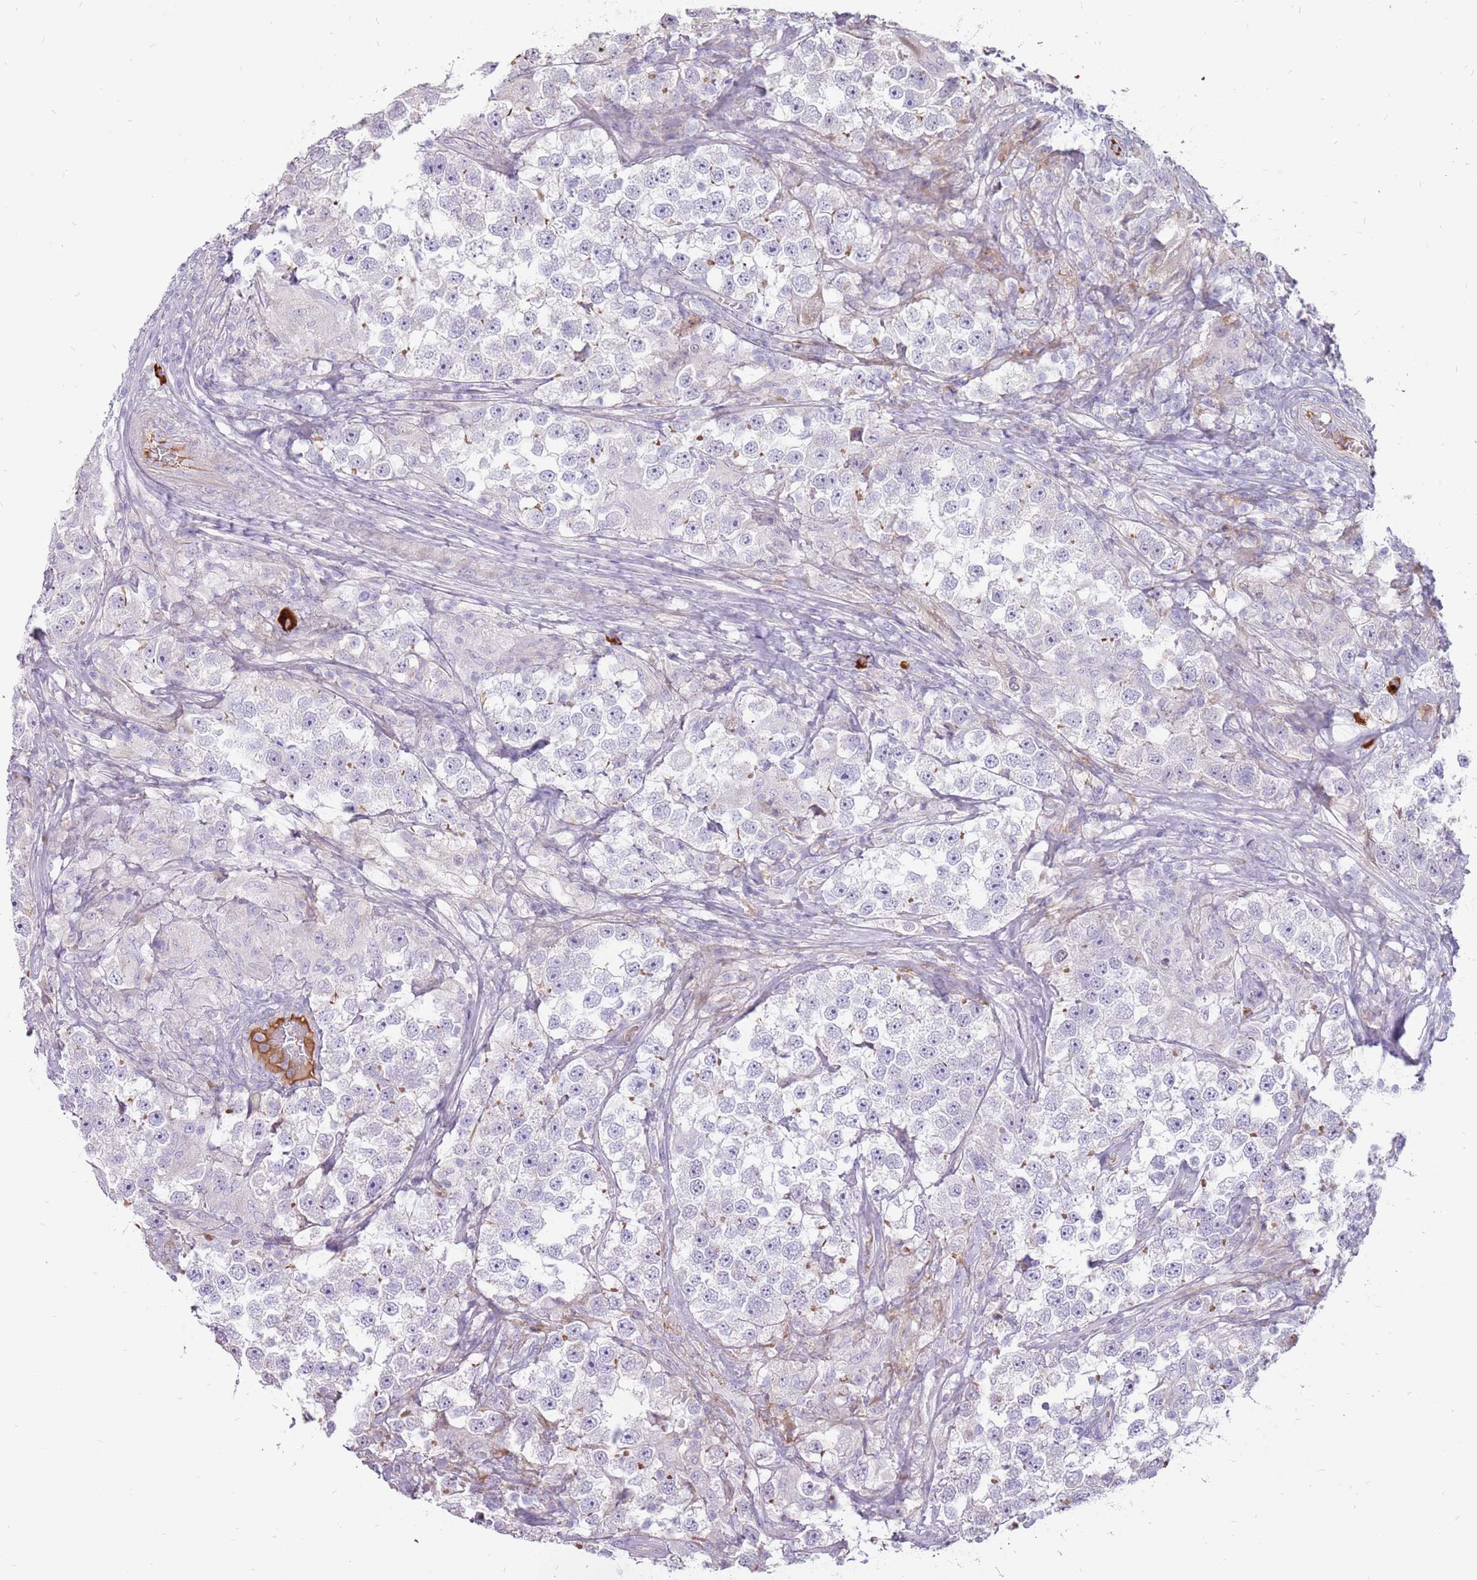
{"staining": {"intensity": "negative", "quantity": "none", "location": "none"}, "tissue": "testis cancer", "cell_type": "Tumor cells", "image_type": "cancer", "snomed": [{"axis": "morphology", "description": "Seminoma, NOS"}, {"axis": "topography", "description": "Testis"}], "caption": "An IHC photomicrograph of testis cancer is shown. There is no staining in tumor cells of testis cancer.", "gene": "MCUB", "patient": {"sex": "male", "age": 46}}